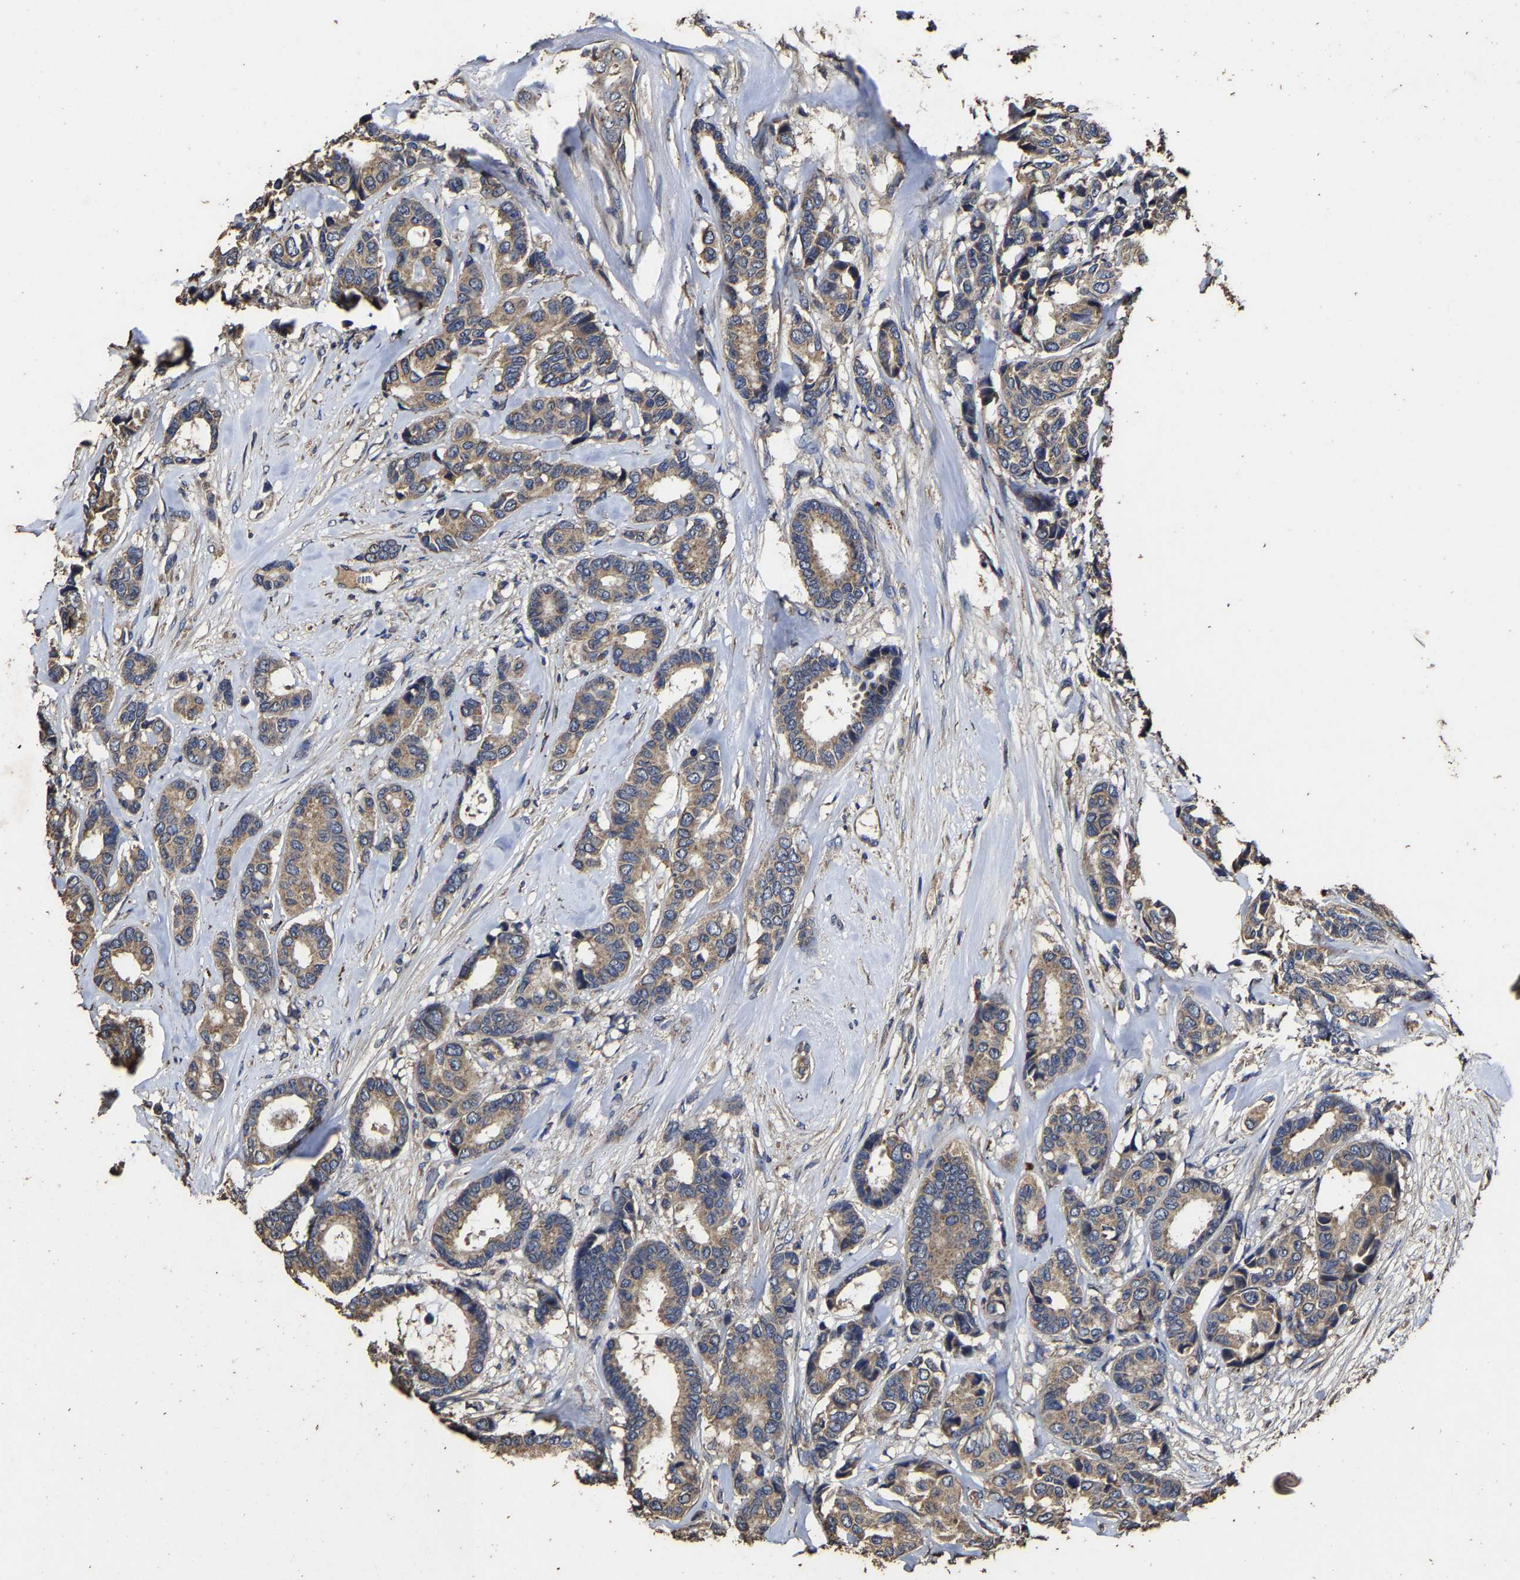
{"staining": {"intensity": "moderate", "quantity": ">75%", "location": "cytoplasmic/membranous"}, "tissue": "breast cancer", "cell_type": "Tumor cells", "image_type": "cancer", "snomed": [{"axis": "morphology", "description": "Duct carcinoma"}, {"axis": "topography", "description": "Breast"}], "caption": "Tumor cells display medium levels of moderate cytoplasmic/membranous positivity in approximately >75% of cells in human breast cancer.", "gene": "PPM1K", "patient": {"sex": "female", "age": 87}}